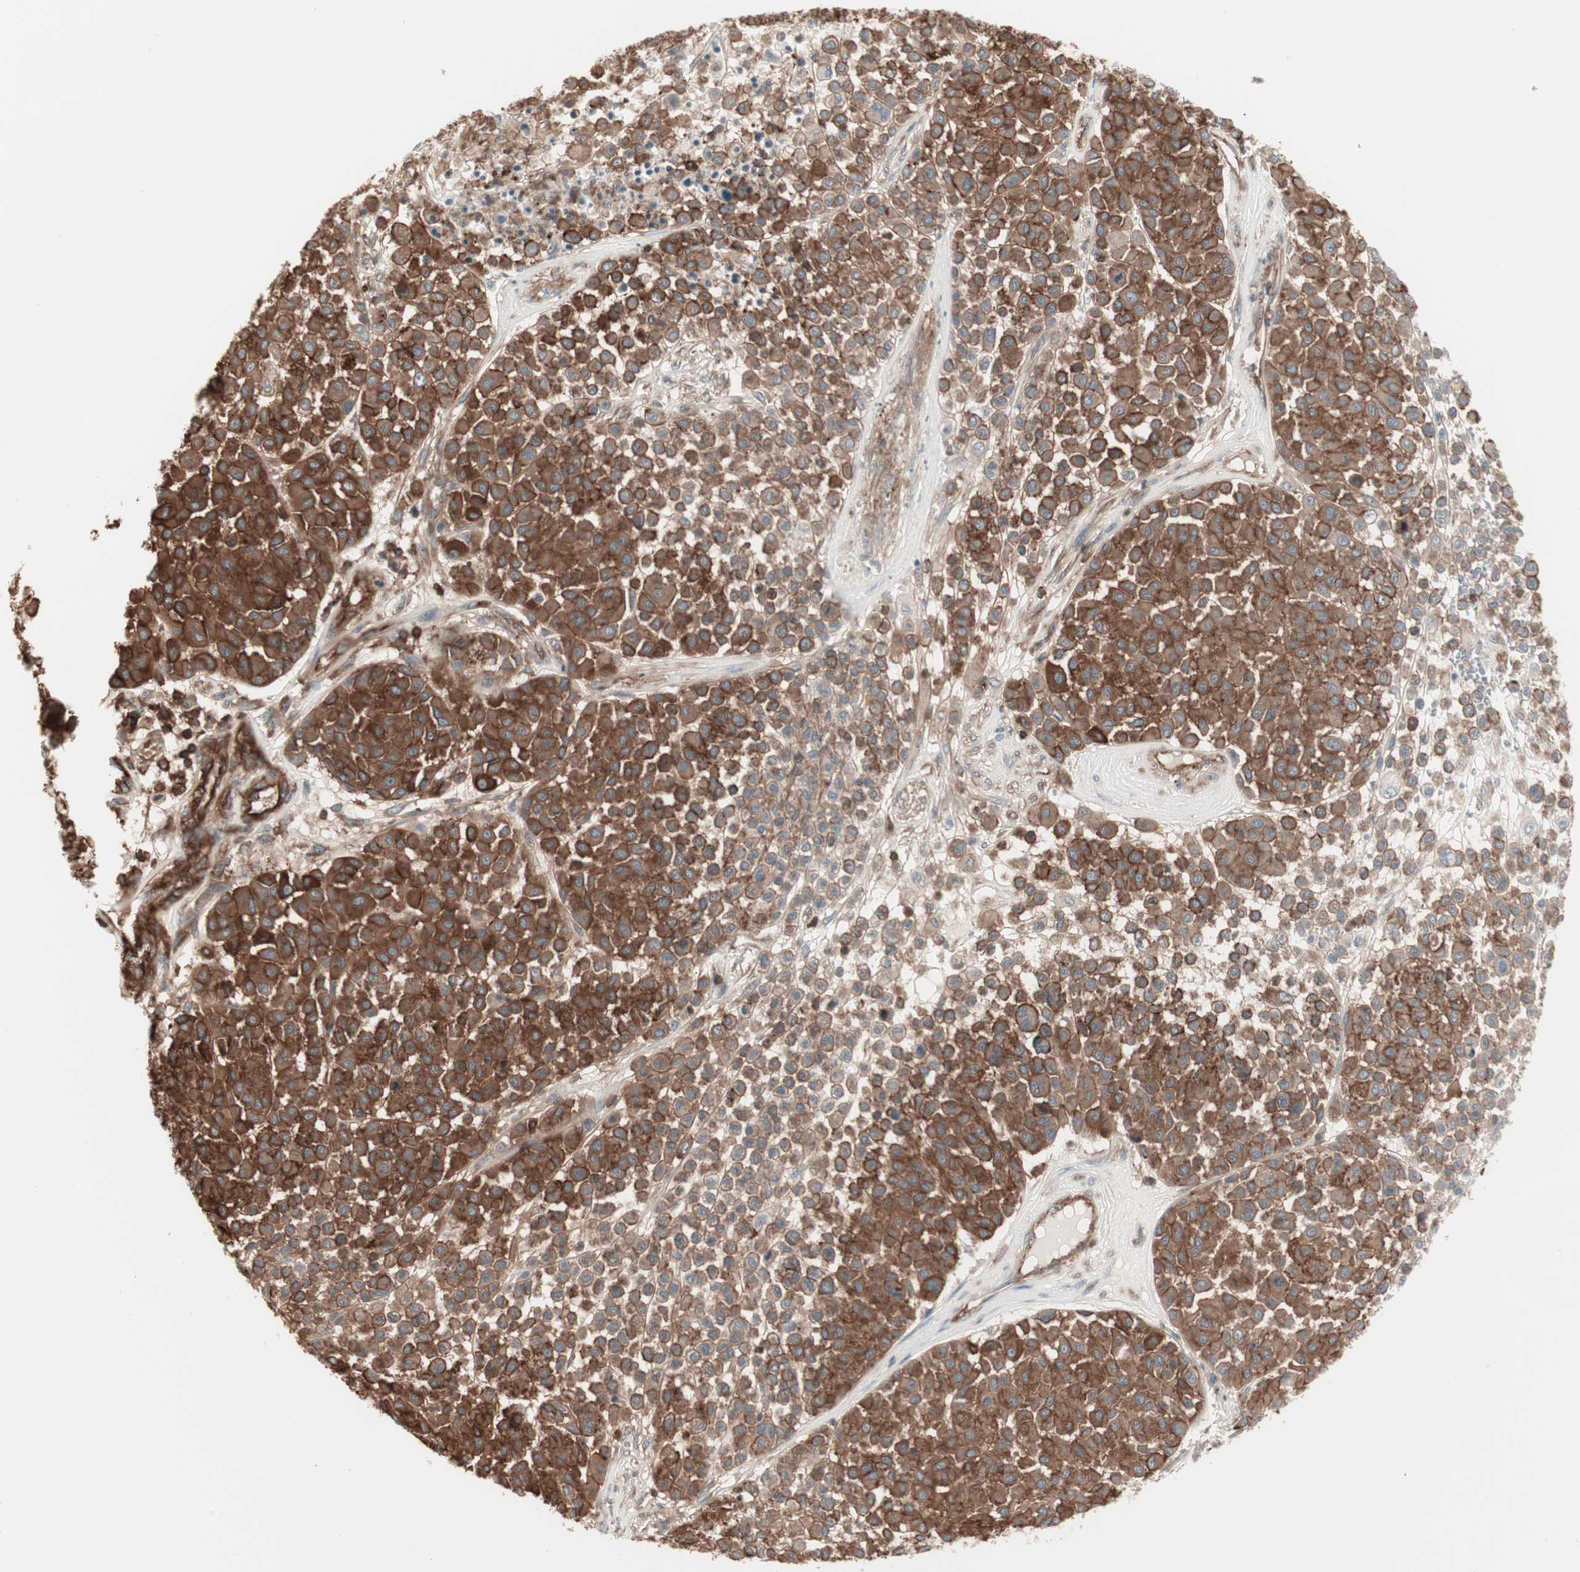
{"staining": {"intensity": "strong", "quantity": ">75%", "location": "cytoplasmic/membranous"}, "tissue": "melanoma", "cell_type": "Tumor cells", "image_type": "cancer", "snomed": [{"axis": "morphology", "description": "Malignant melanoma, Metastatic site"}, {"axis": "topography", "description": "Soft tissue"}], "caption": "Malignant melanoma (metastatic site) stained with DAB (3,3'-diaminobenzidine) immunohistochemistry (IHC) demonstrates high levels of strong cytoplasmic/membranous positivity in approximately >75% of tumor cells. Using DAB (3,3'-diaminobenzidine) (brown) and hematoxylin (blue) stains, captured at high magnification using brightfield microscopy.", "gene": "TCP11L1", "patient": {"sex": "male", "age": 41}}